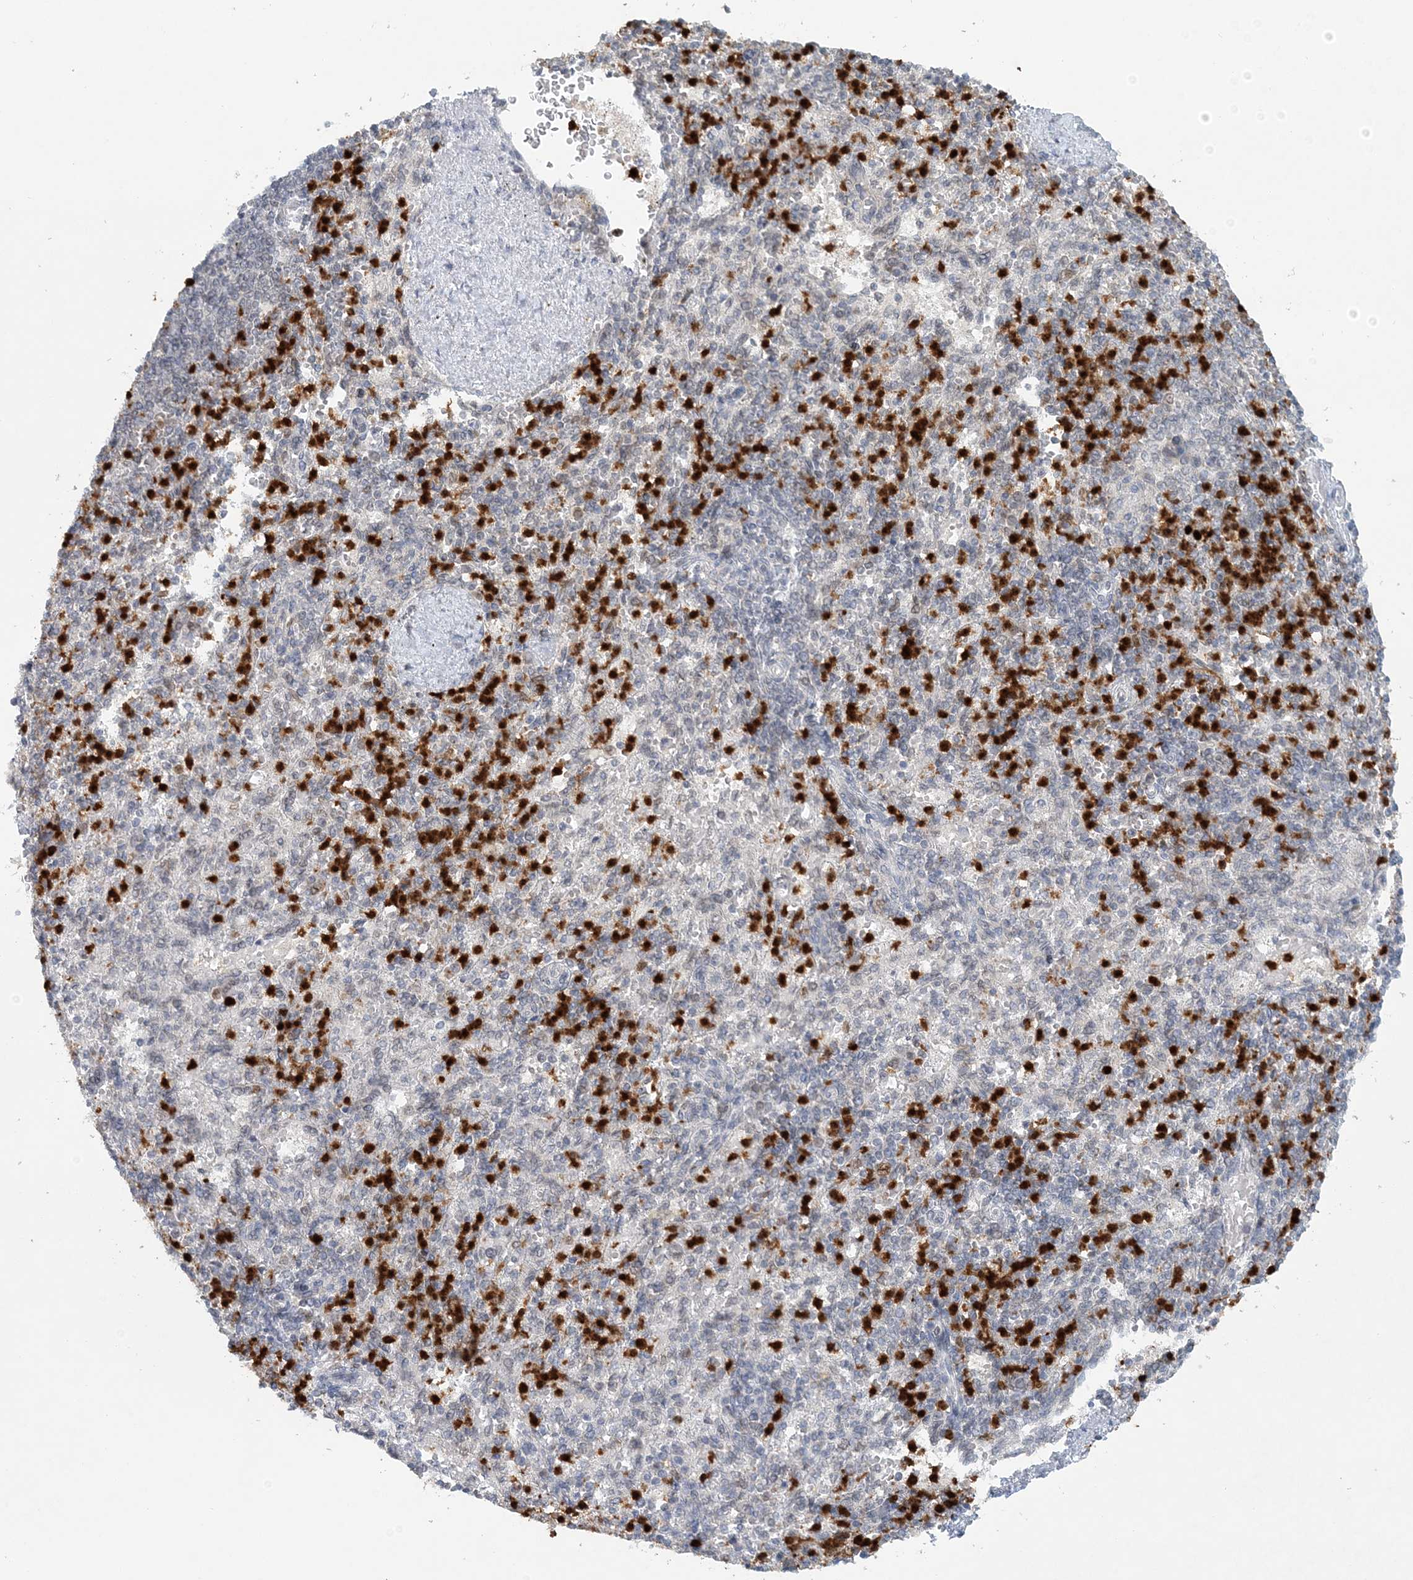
{"staining": {"intensity": "strong", "quantity": "25%-75%", "location": "cytoplasmic/membranous,nuclear"}, "tissue": "spleen", "cell_type": "Cells in red pulp", "image_type": "normal", "snomed": [{"axis": "morphology", "description": "Normal tissue, NOS"}, {"axis": "topography", "description": "Spleen"}], "caption": "Strong cytoplasmic/membranous,nuclear positivity is identified in about 25%-75% of cells in red pulp in normal spleen.", "gene": "NUP54", "patient": {"sex": "female", "age": 74}}